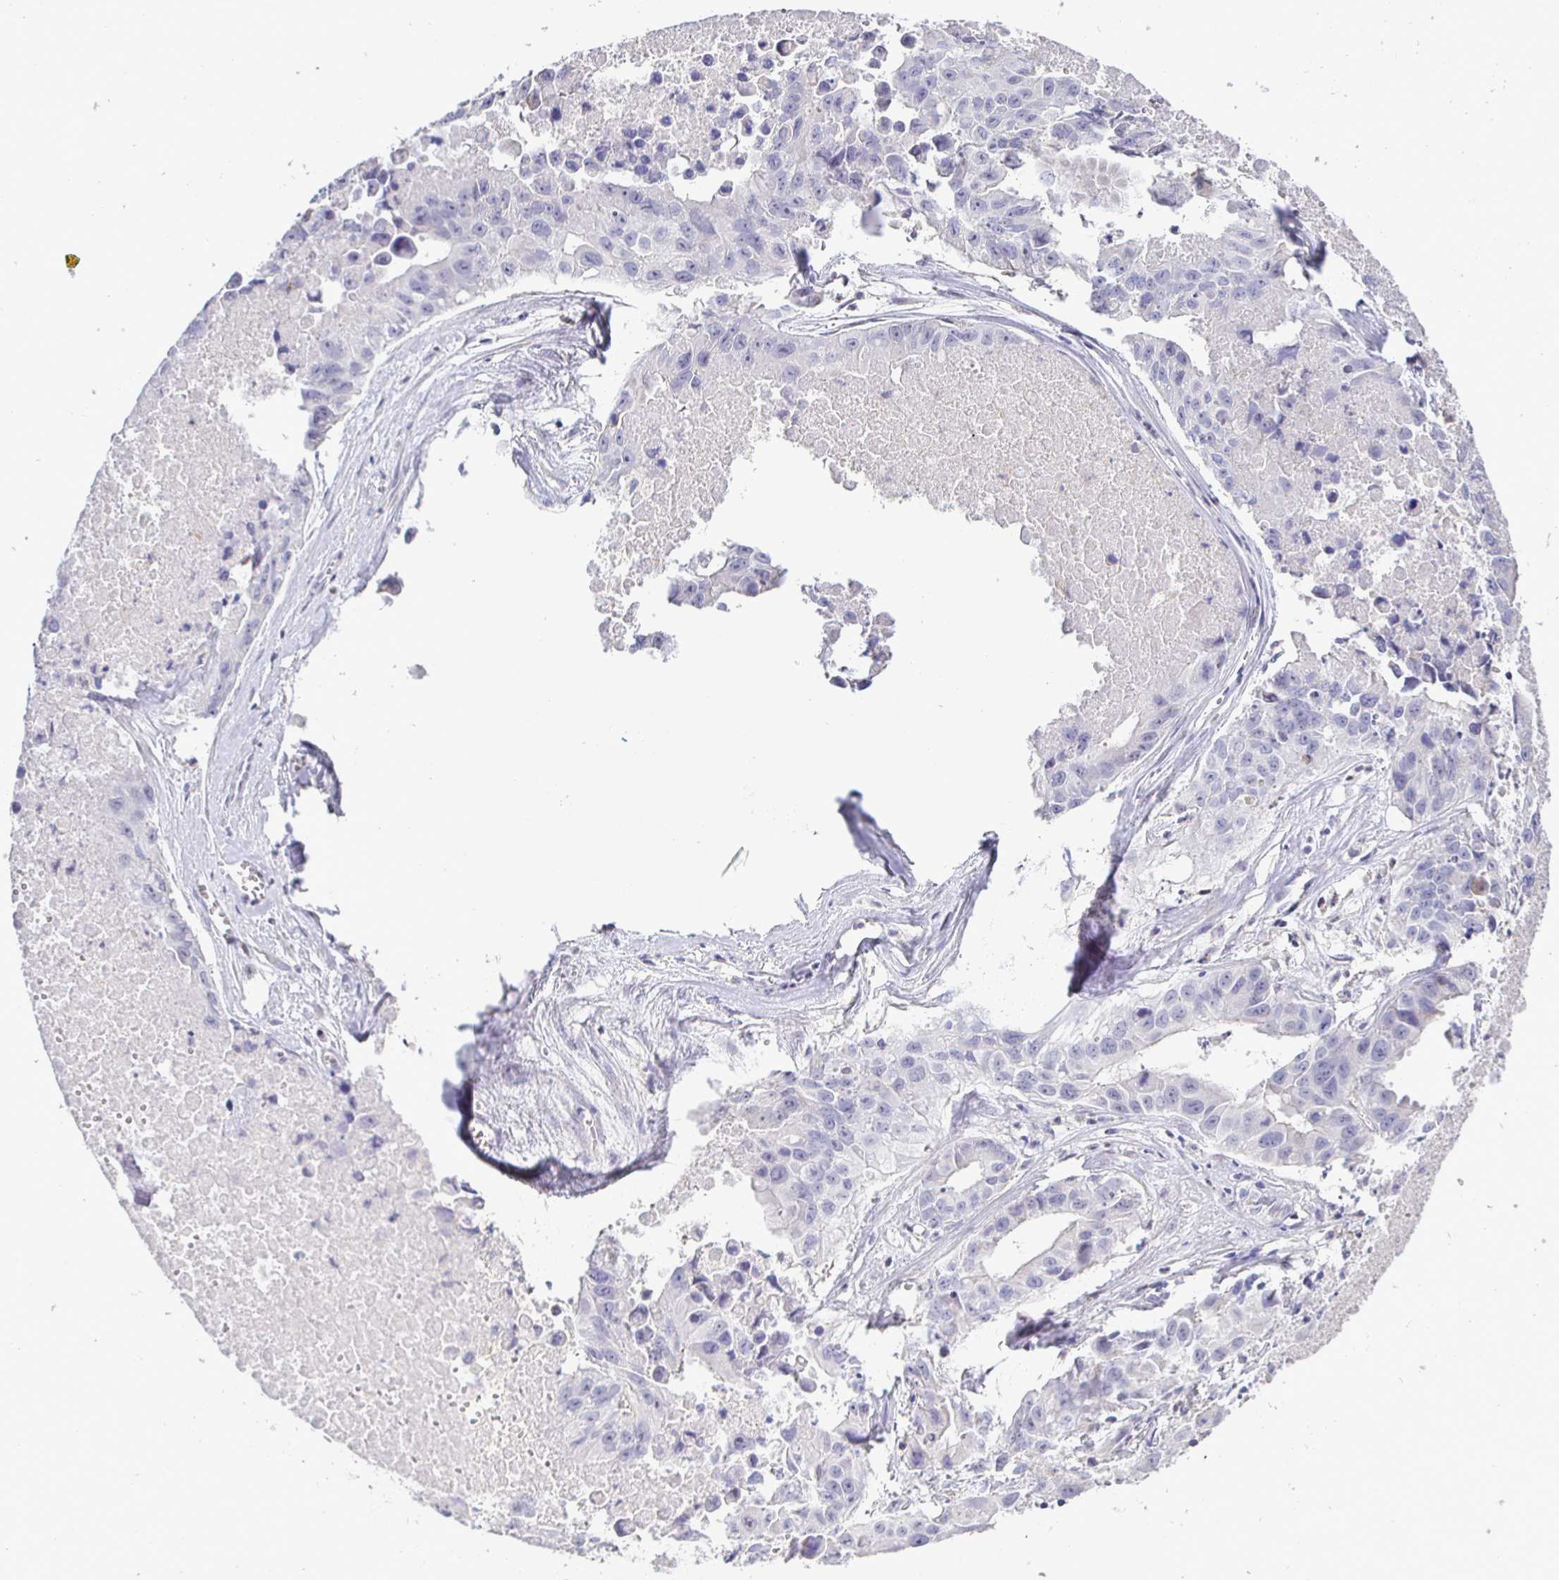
{"staining": {"intensity": "negative", "quantity": "none", "location": "none"}, "tissue": "lung cancer", "cell_type": "Tumor cells", "image_type": "cancer", "snomed": [{"axis": "morphology", "description": "Adenocarcinoma, NOS"}, {"axis": "topography", "description": "Lymph node"}, {"axis": "topography", "description": "Lung"}], "caption": "Immunohistochemistry micrograph of neoplastic tissue: adenocarcinoma (lung) stained with DAB (3,3'-diaminobenzidine) reveals no significant protein expression in tumor cells.", "gene": "SIRPA", "patient": {"sex": "male", "age": 64}}